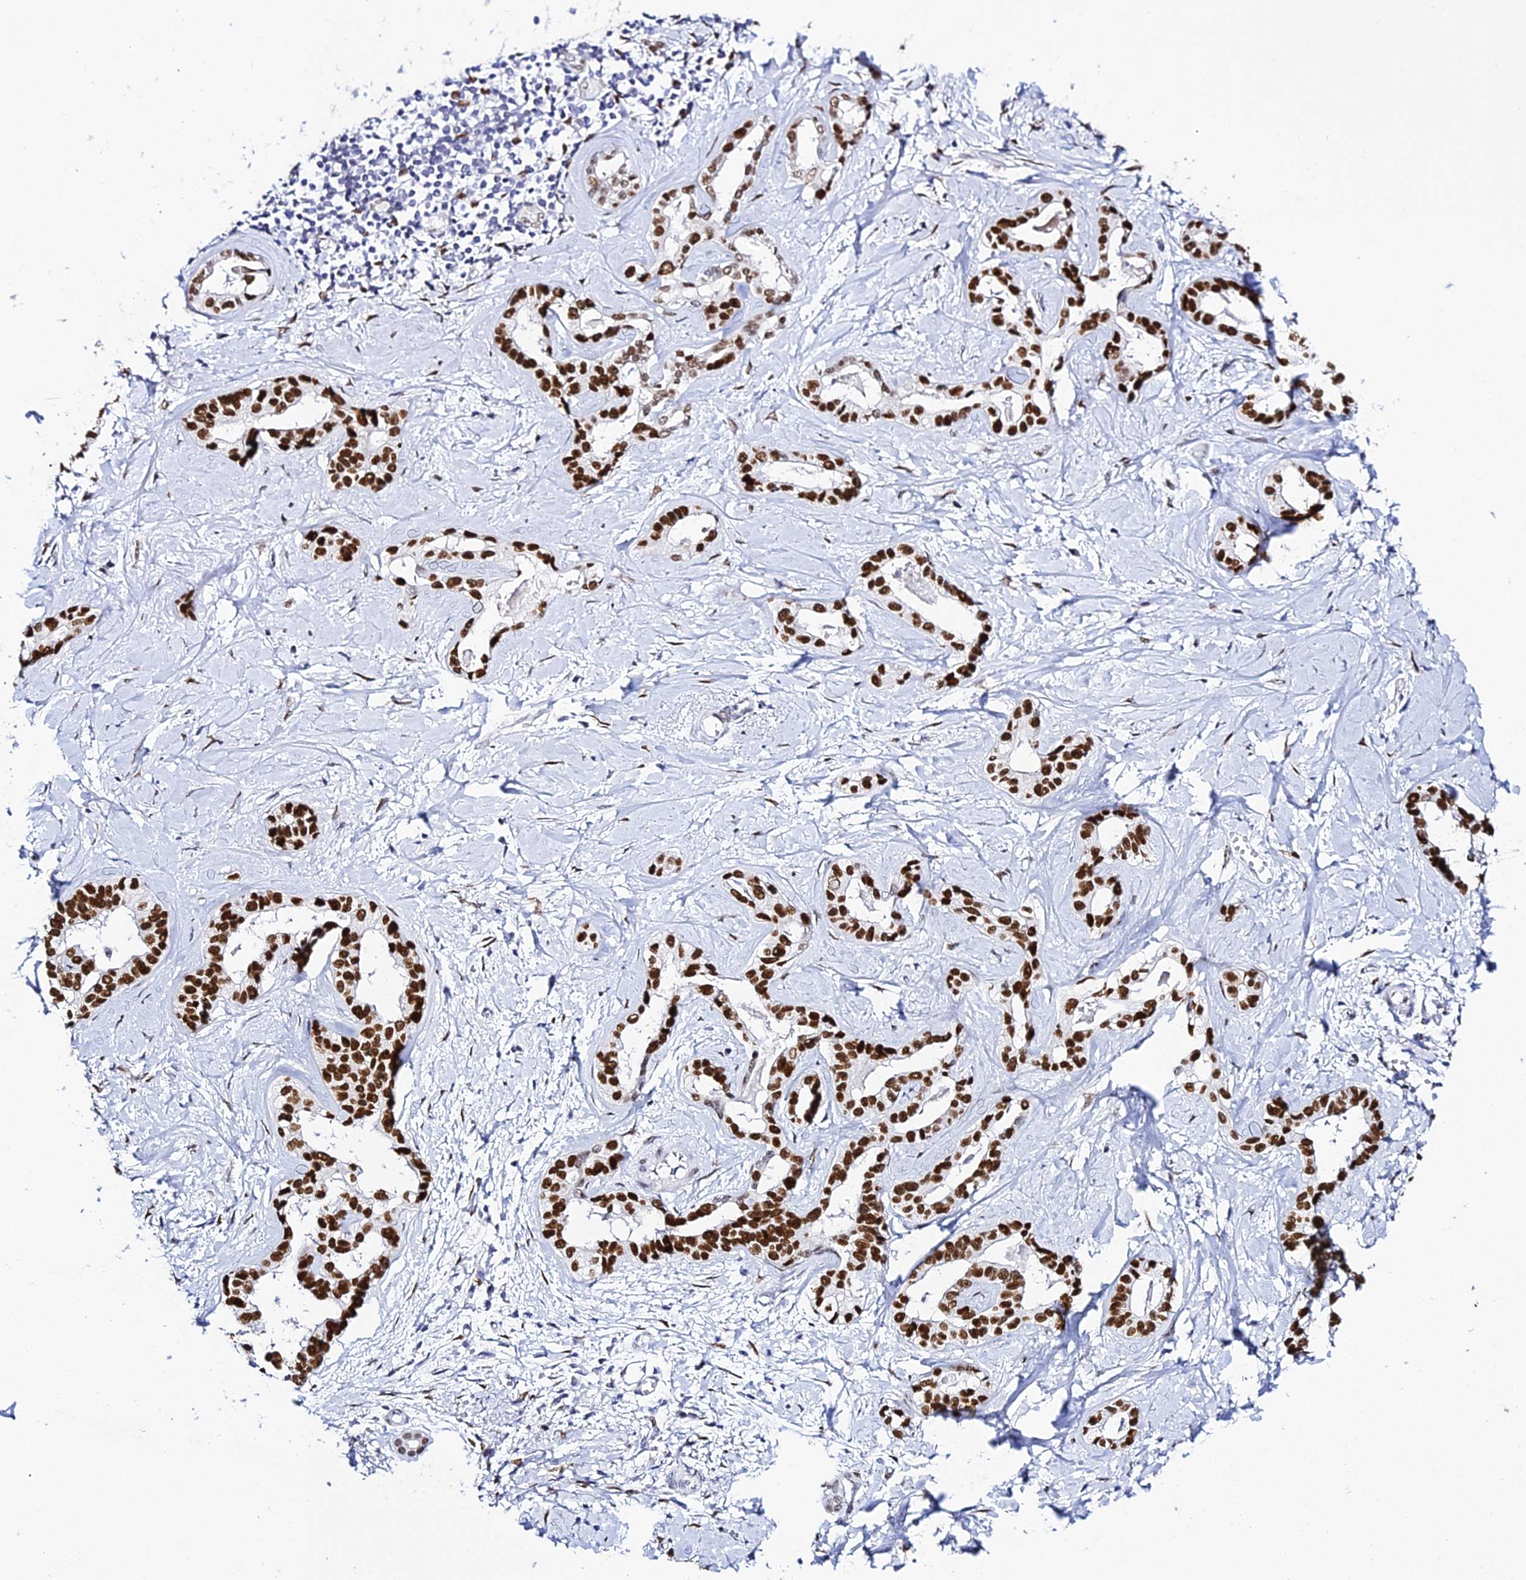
{"staining": {"intensity": "strong", "quantity": ">75%", "location": "nuclear"}, "tissue": "liver cancer", "cell_type": "Tumor cells", "image_type": "cancer", "snomed": [{"axis": "morphology", "description": "Cholangiocarcinoma"}, {"axis": "topography", "description": "Liver"}], "caption": "A high-resolution photomicrograph shows immunohistochemistry staining of liver cancer, which demonstrates strong nuclear expression in about >75% of tumor cells.", "gene": "POFUT2", "patient": {"sex": "female", "age": 77}}